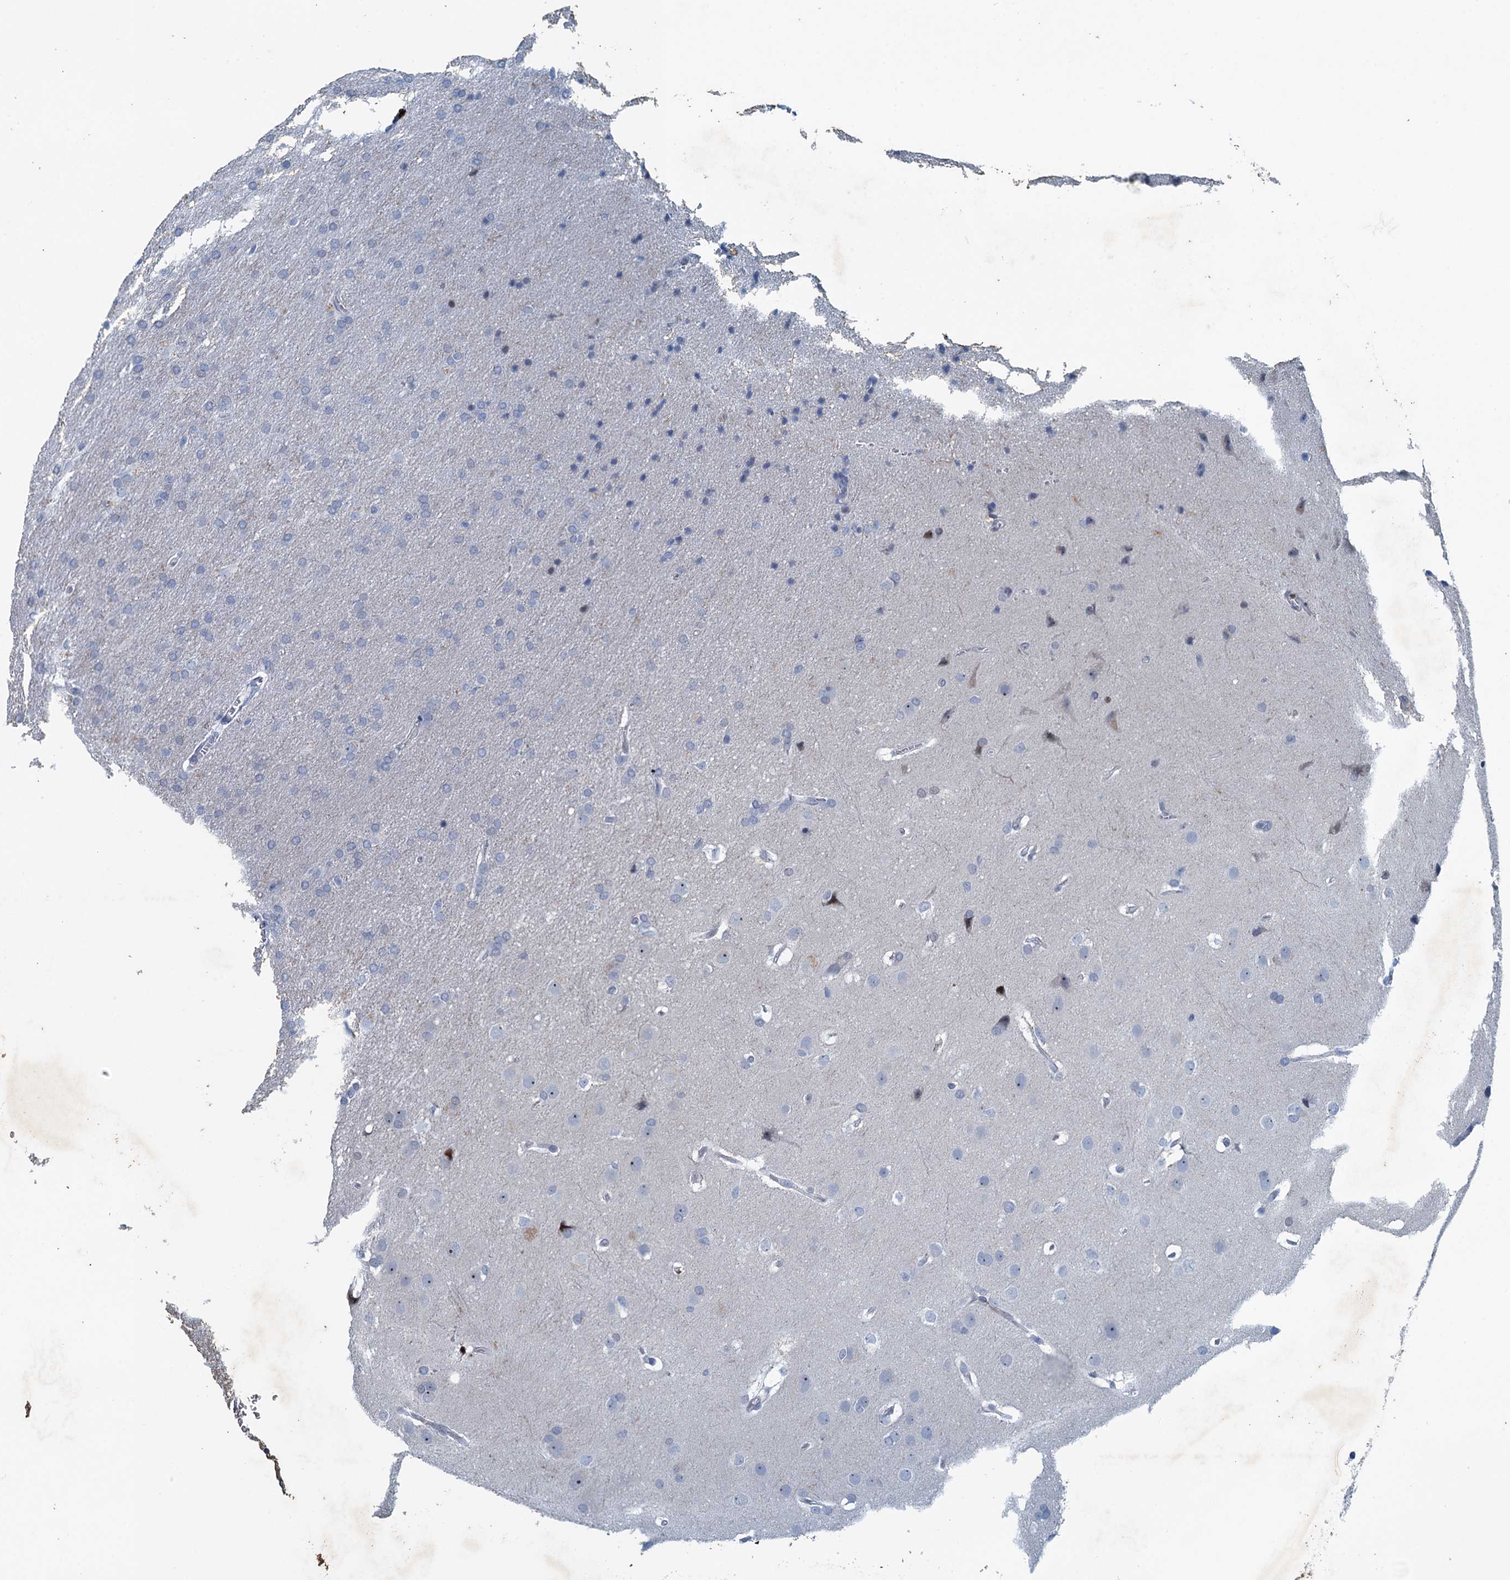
{"staining": {"intensity": "negative", "quantity": "none", "location": "none"}, "tissue": "glioma", "cell_type": "Tumor cells", "image_type": "cancer", "snomed": [{"axis": "morphology", "description": "Glioma, malignant, Low grade"}, {"axis": "topography", "description": "Brain"}], "caption": "Tumor cells are negative for brown protein staining in low-grade glioma (malignant).", "gene": "ANKRD13D", "patient": {"sex": "female", "age": 32}}